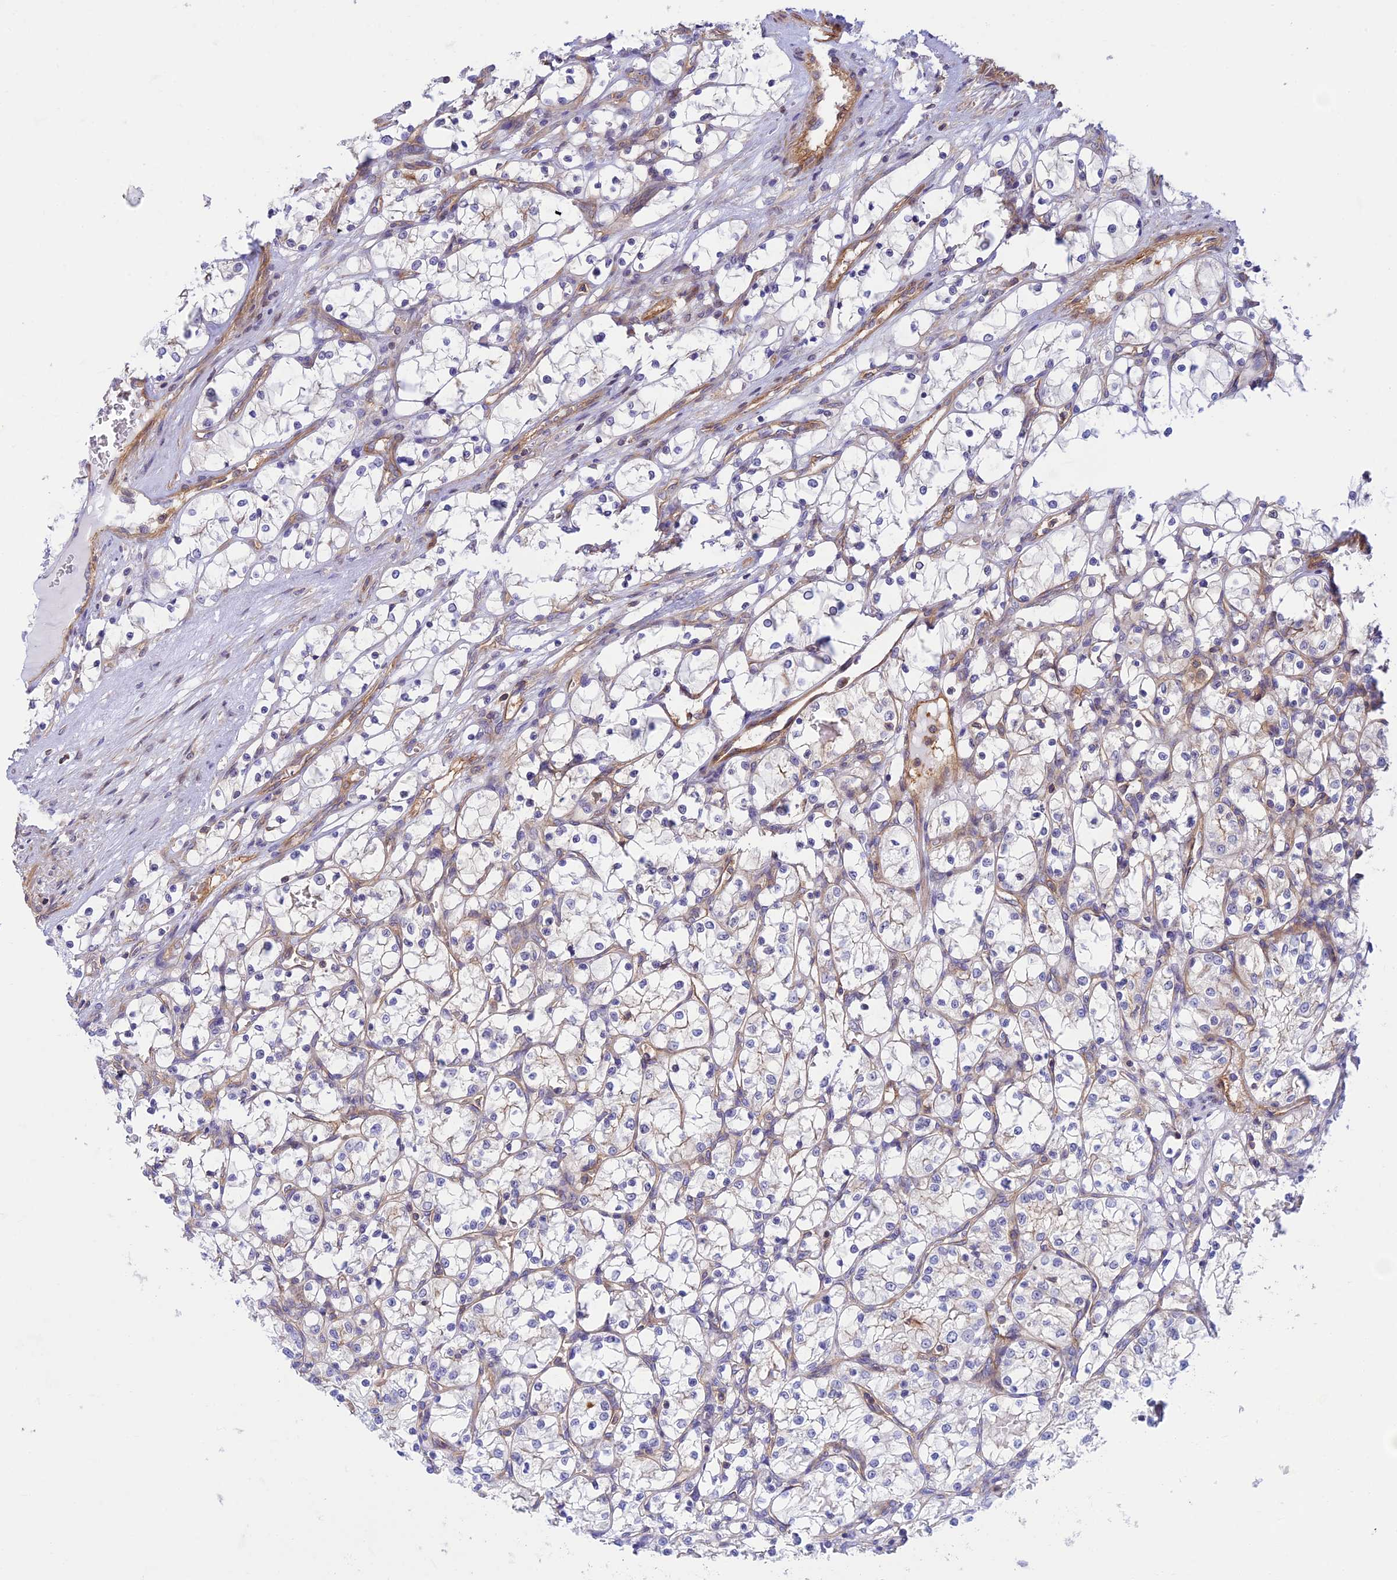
{"staining": {"intensity": "negative", "quantity": "none", "location": "none"}, "tissue": "renal cancer", "cell_type": "Tumor cells", "image_type": "cancer", "snomed": [{"axis": "morphology", "description": "Adenocarcinoma, NOS"}, {"axis": "topography", "description": "Kidney"}], "caption": "Renal adenocarcinoma stained for a protein using immunohistochemistry displays no staining tumor cells.", "gene": "PPP1R12C", "patient": {"sex": "female", "age": 69}}